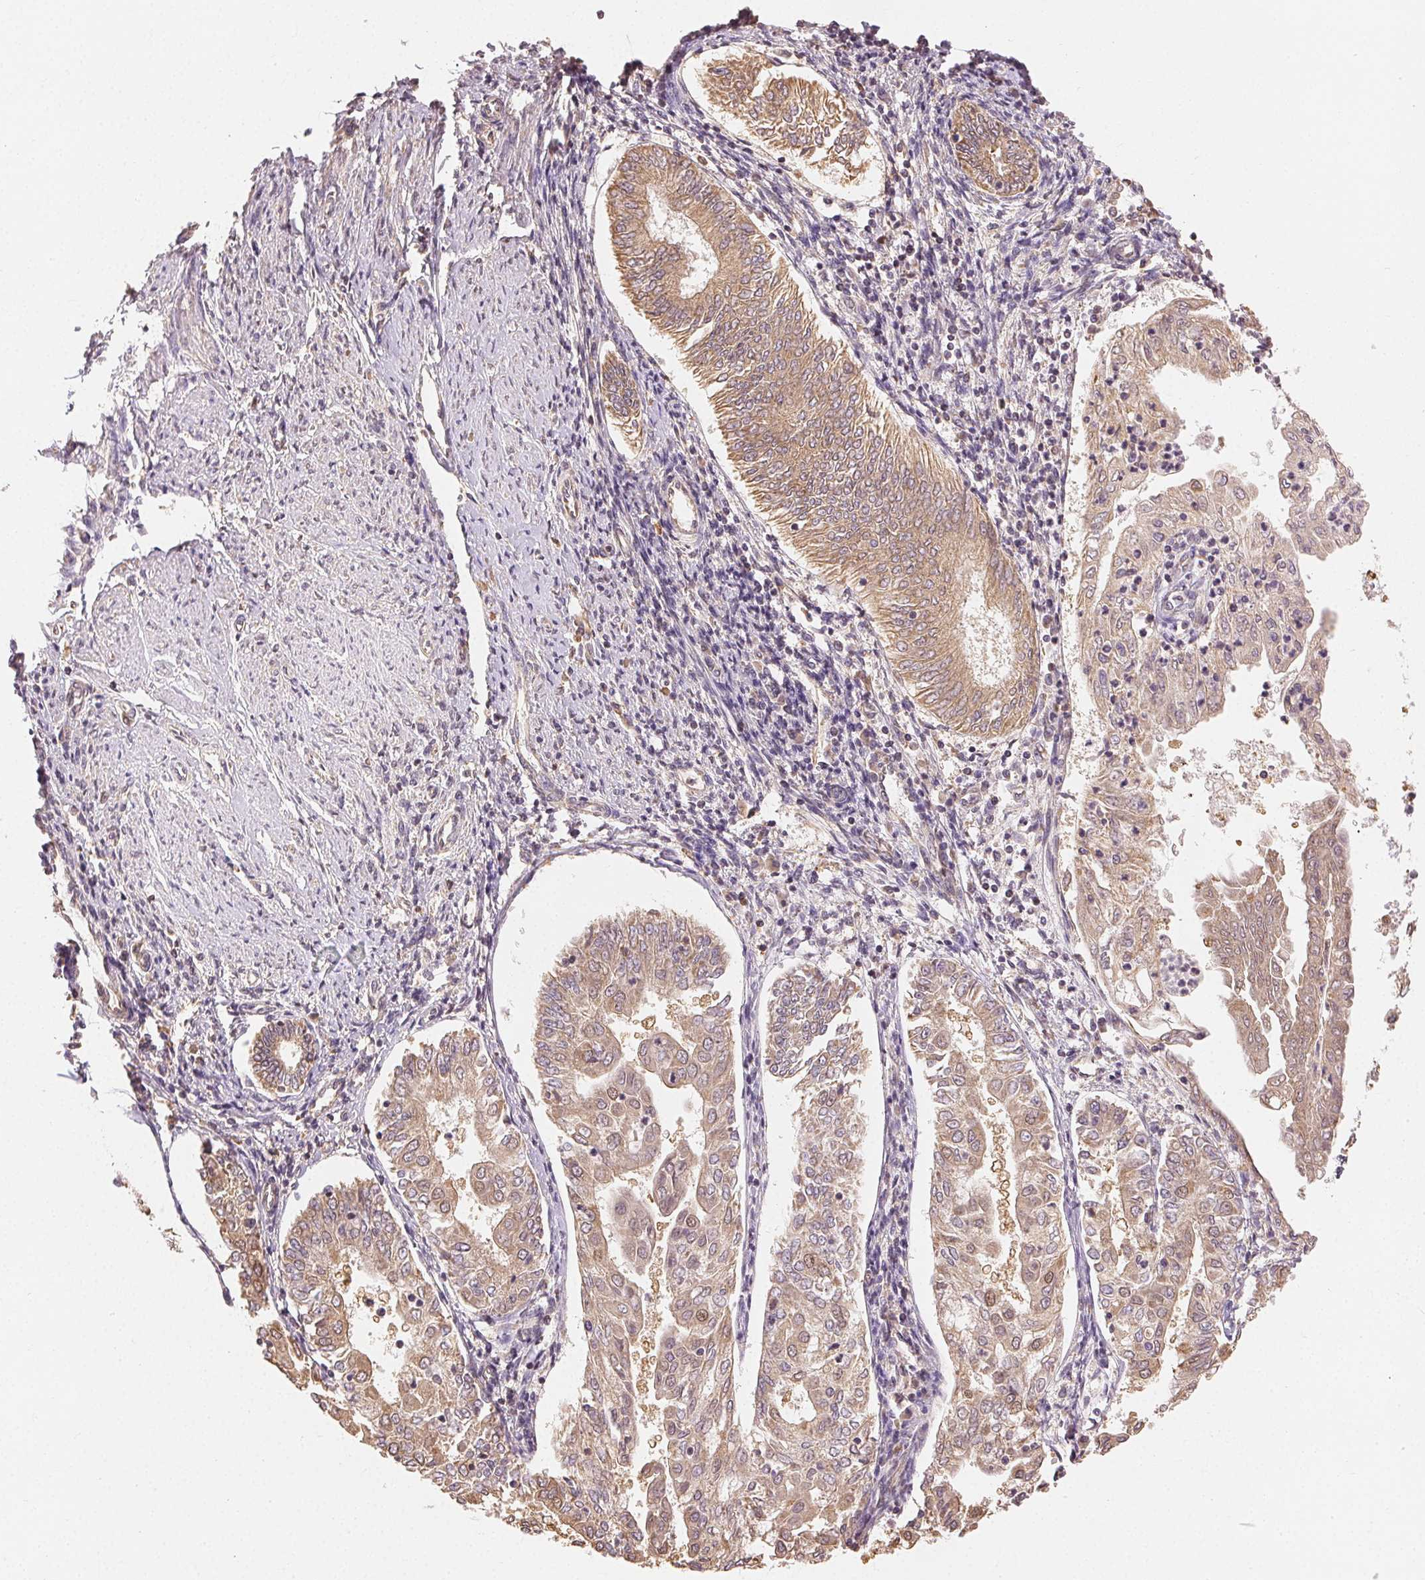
{"staining": {"intensity": "weak", "quantity": ">75%", "location": "cytoplasmic/membranous"}, "tissue": "endometrial cancer", "cell_type": "Tumor cells", "image_type": "cancer", "snomed": [{"axis": "morphology", "description": "Adenocarcinoma, NOS"}, {"axis": "topography", "description": "Endometrium"}], "caption": "A histopathology image of human adenocarcinoma (endometrial) stained for a protein demonstrates weak cytoplasmic/membranous brown staining in tumor cells. (brown staining indicates protein expression, while blue staining denotes nuclei).", "gene": "SEZ6L2", "patient": {"sex": "female", "age": 68}}